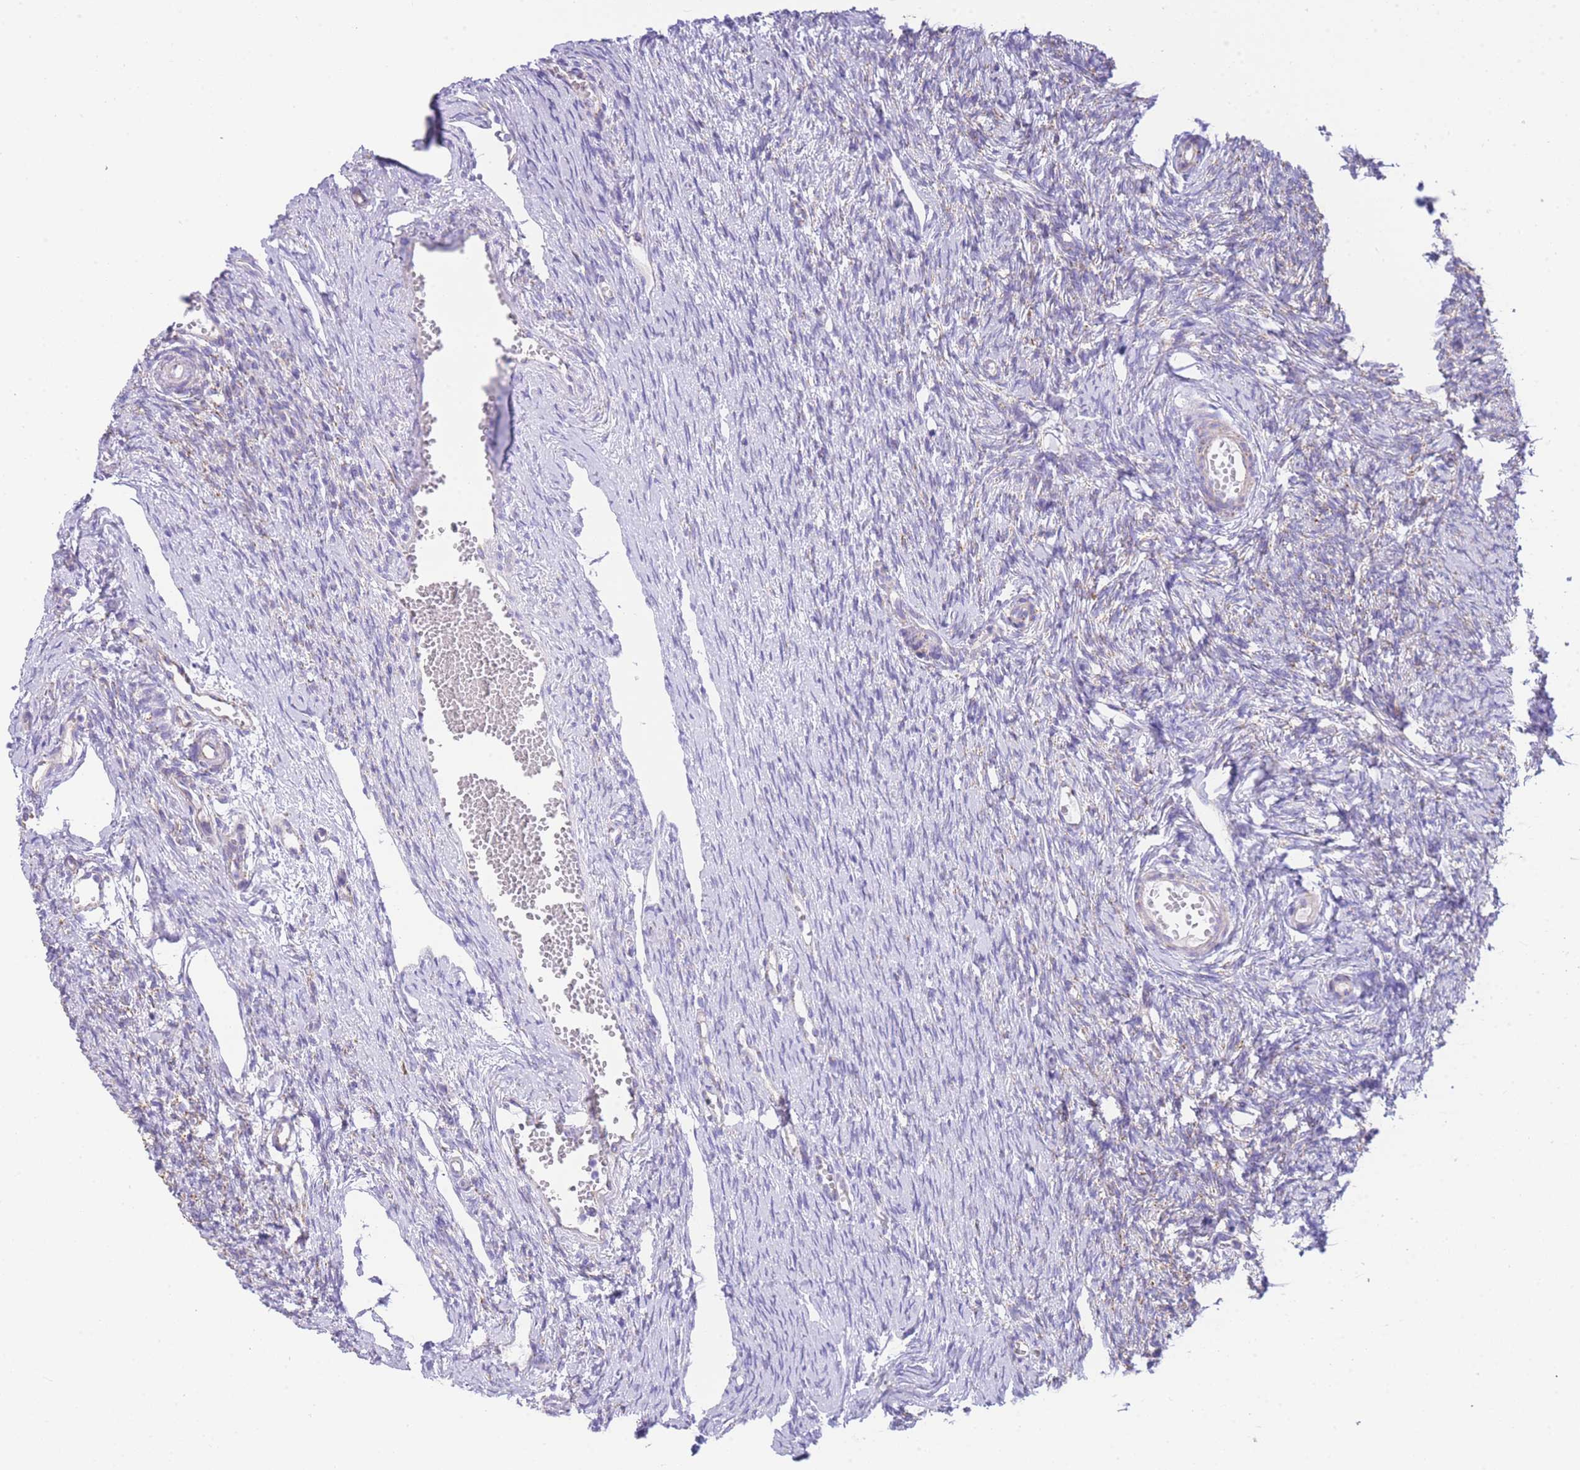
{"staining": {"intensity": "weak", "quantity": "25%-75%", "location": "cytoplasmic/membranous"}, "tissue": "ovary", "cell_type": "Ovarian stroma cells", "image_type": "normal", "snomed": [{"axis": "morphology", "description": "Normal tissue, NOS"}, {"axis": "topography", "description": "Ovary"}], "caption": "Immunohistochemical staining of unremarkable ovary exhibits 25%-75% levels of weak cytoplasmic/membranous protein expression in about 25%-75% of ovarian stroma cells. (DAB (3,3'-diaminobenzidine) = brown stain, brightfield microscopy at high magnification).", "gene": "ACSM4", "patient": {"sex": "female", "age": 51}}